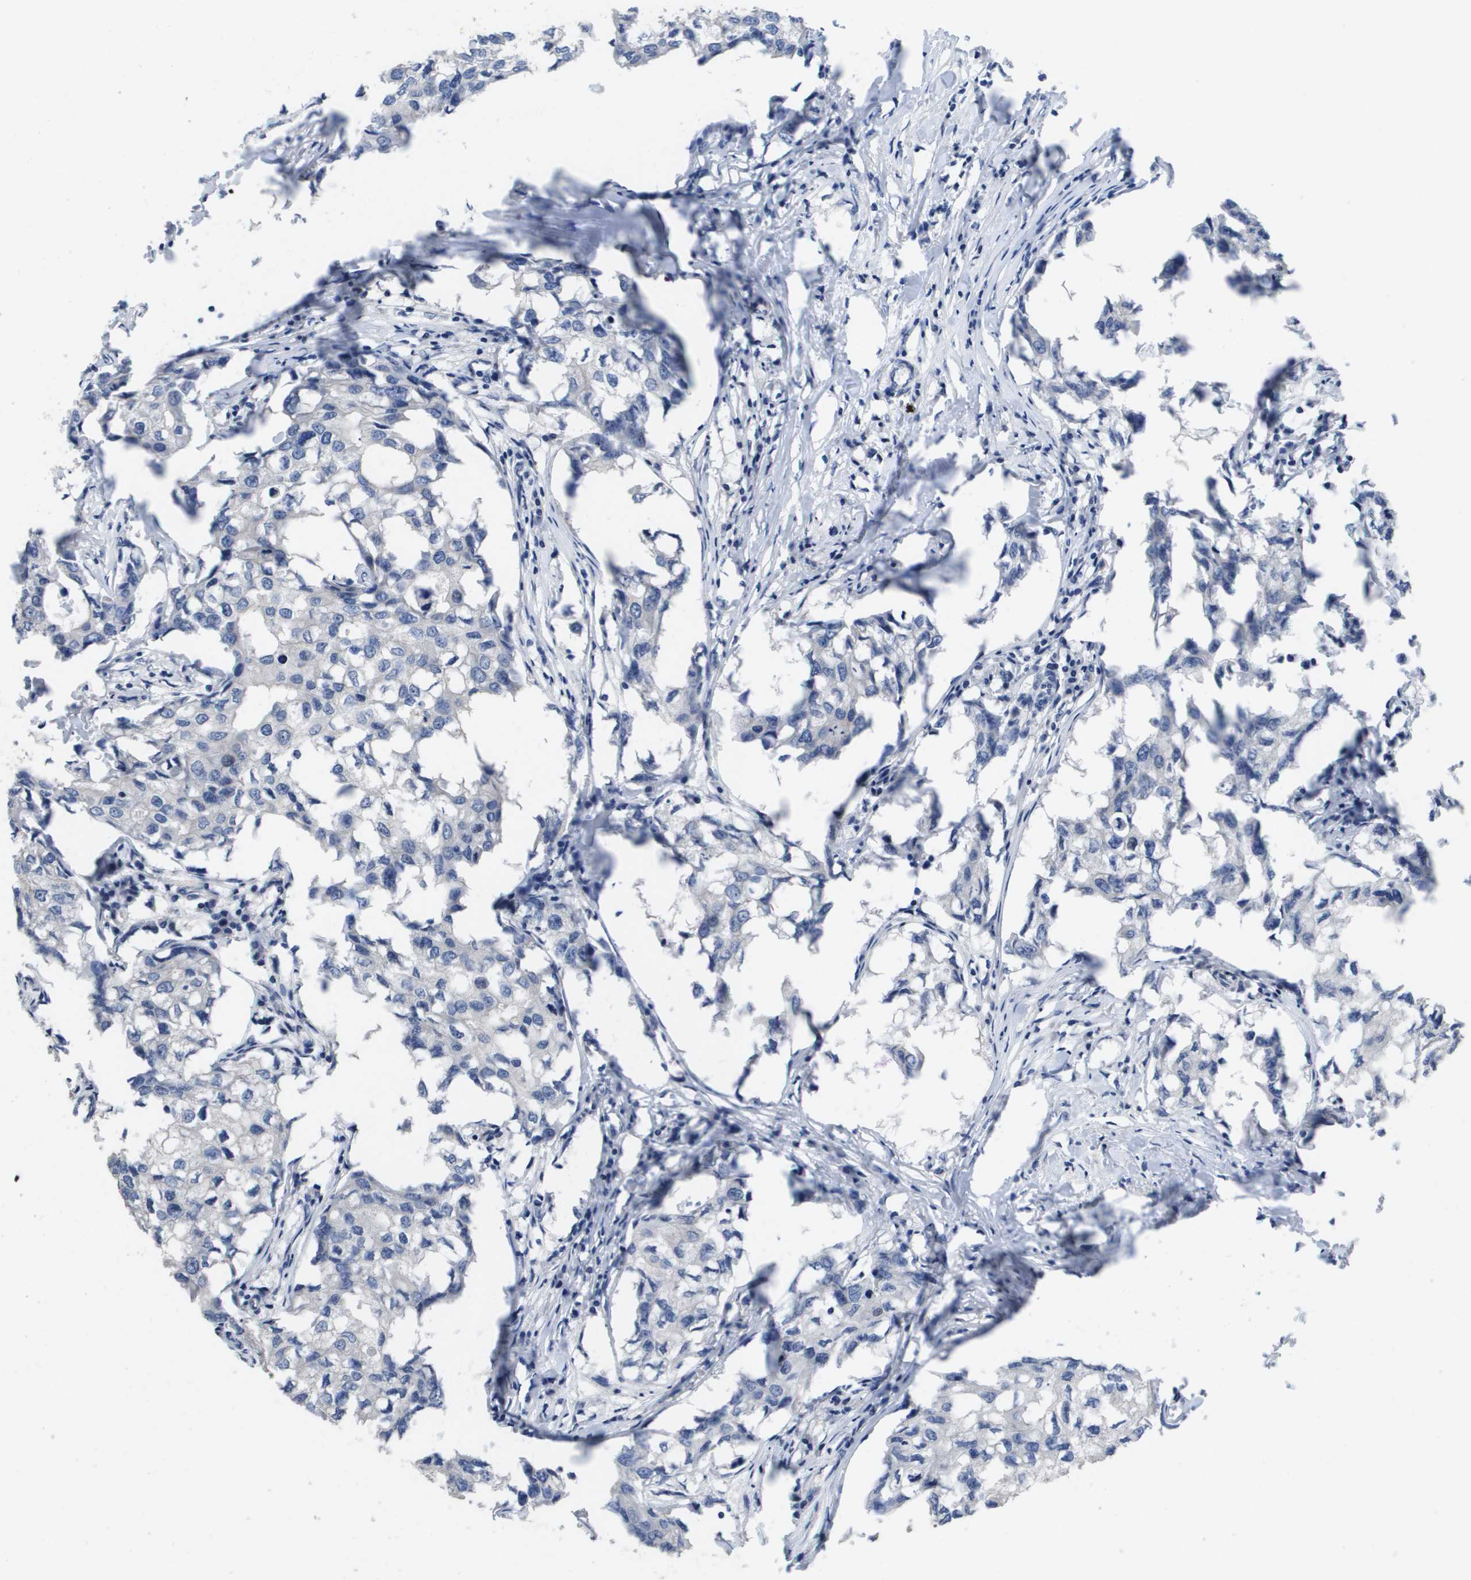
{"staining": {"intensity": "negative", "quantity": "none", "location": "none"}, "tissue": "breast cancer", "cell_type": "Tumor cells", "image_type": "cancer", "snomed": [{"axis": "morphology", "description": "Duct carcinoma"}, {"axis": "topography", "description": "Breast"}], "caption": "A high-resolution micrograph shows immunohistochemistry staining of breast cancer (intraductal carcinoma), which reveals no significant expression in tumor cells.", "gene": "CA9", "patient": {"sex": "female", "age": 27}}